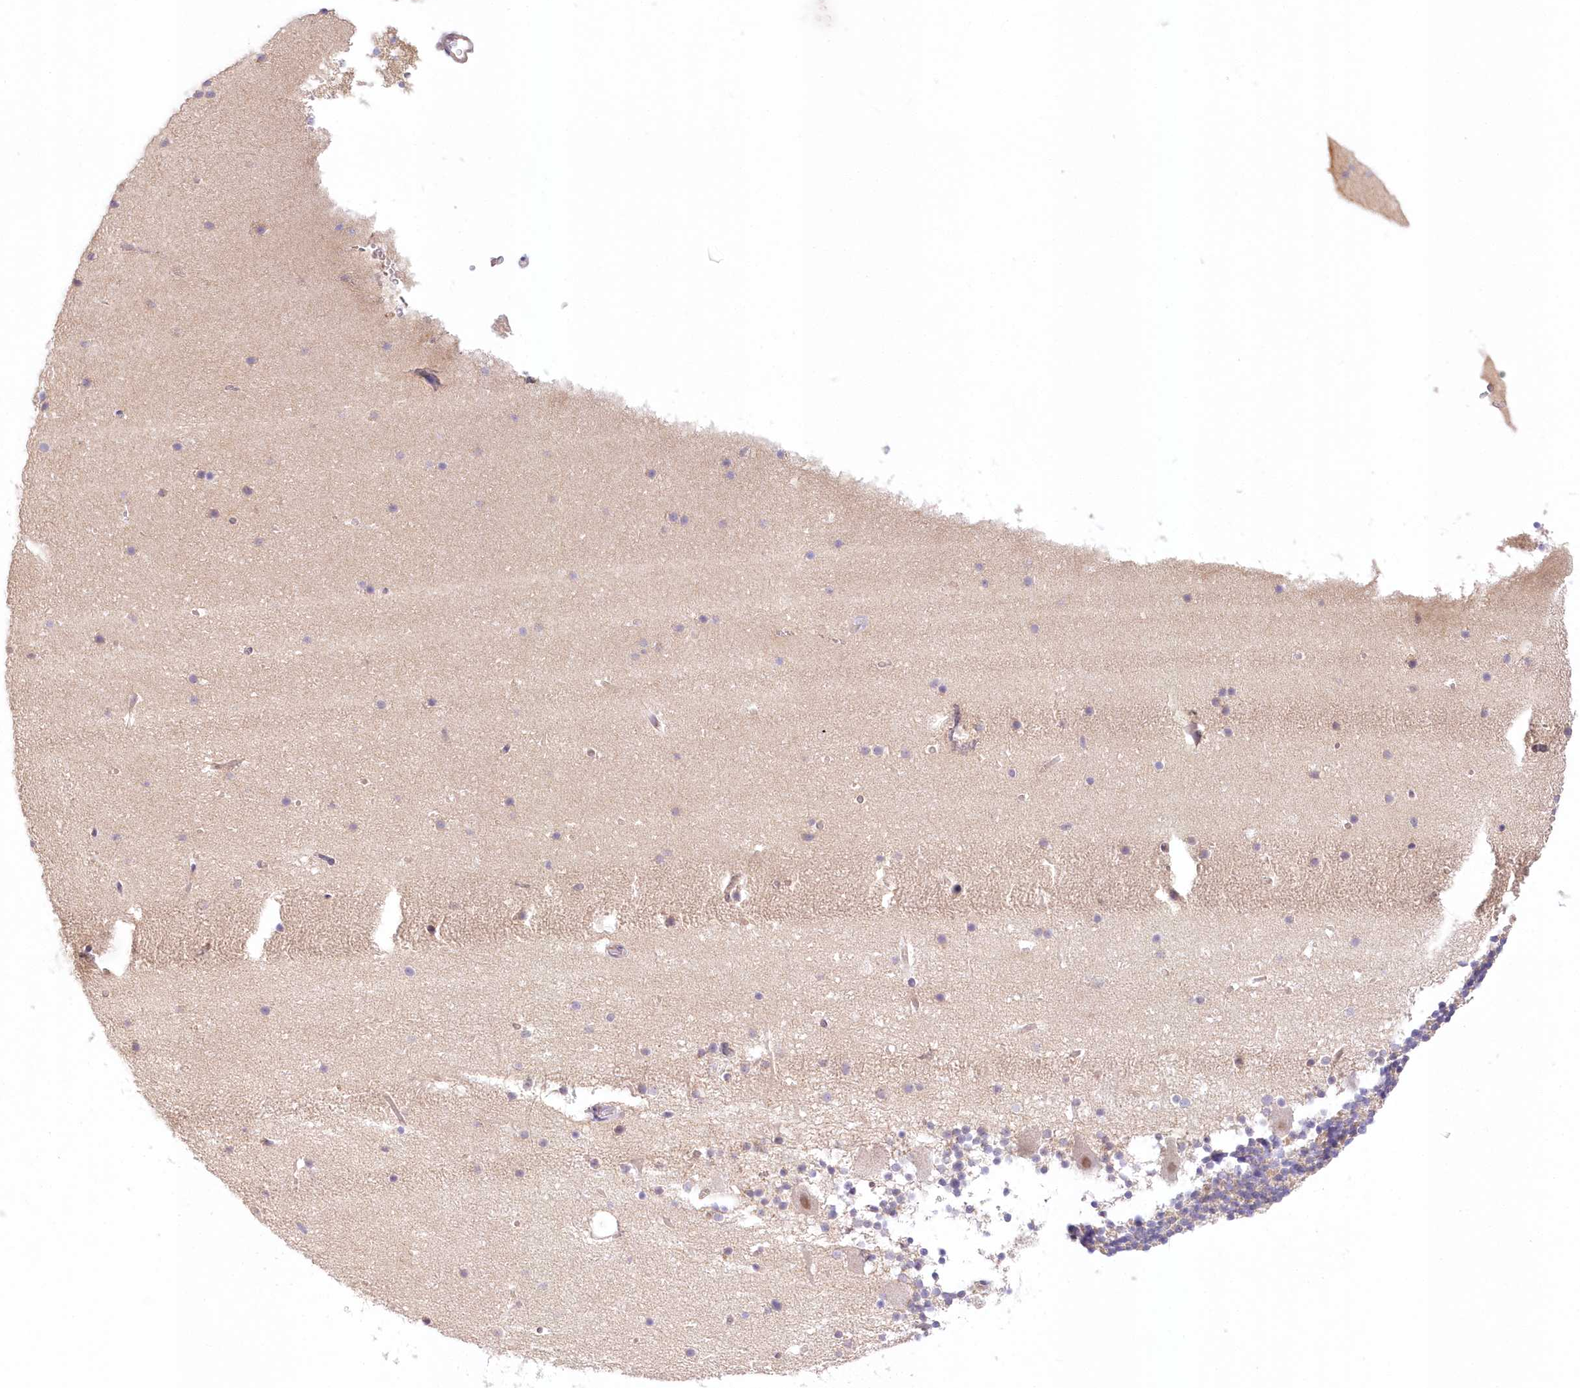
{"staining": {"intensity": "weak", "quantity": "25%-75%", "location": "cytoplasmic/membranous"}, "tissue": "cerebellum", "cell_type": "Cells in granular layer", "image_type": "normal", "snomed": [{"axis": "morphology", "description": "Normal tissue, NOS"}, {"axis": "topography", "description": "Cerebellum"}], "caption": "The immunohistochemical stain labels weak cytoplasmic/membranous staining in cells in granular layer of benign cerebellum. The protein of interest is shown in brown color, while the nuclei are stained blue.", "gene": "RNPEP", "patient": {"sex": "male", "age": 57}}